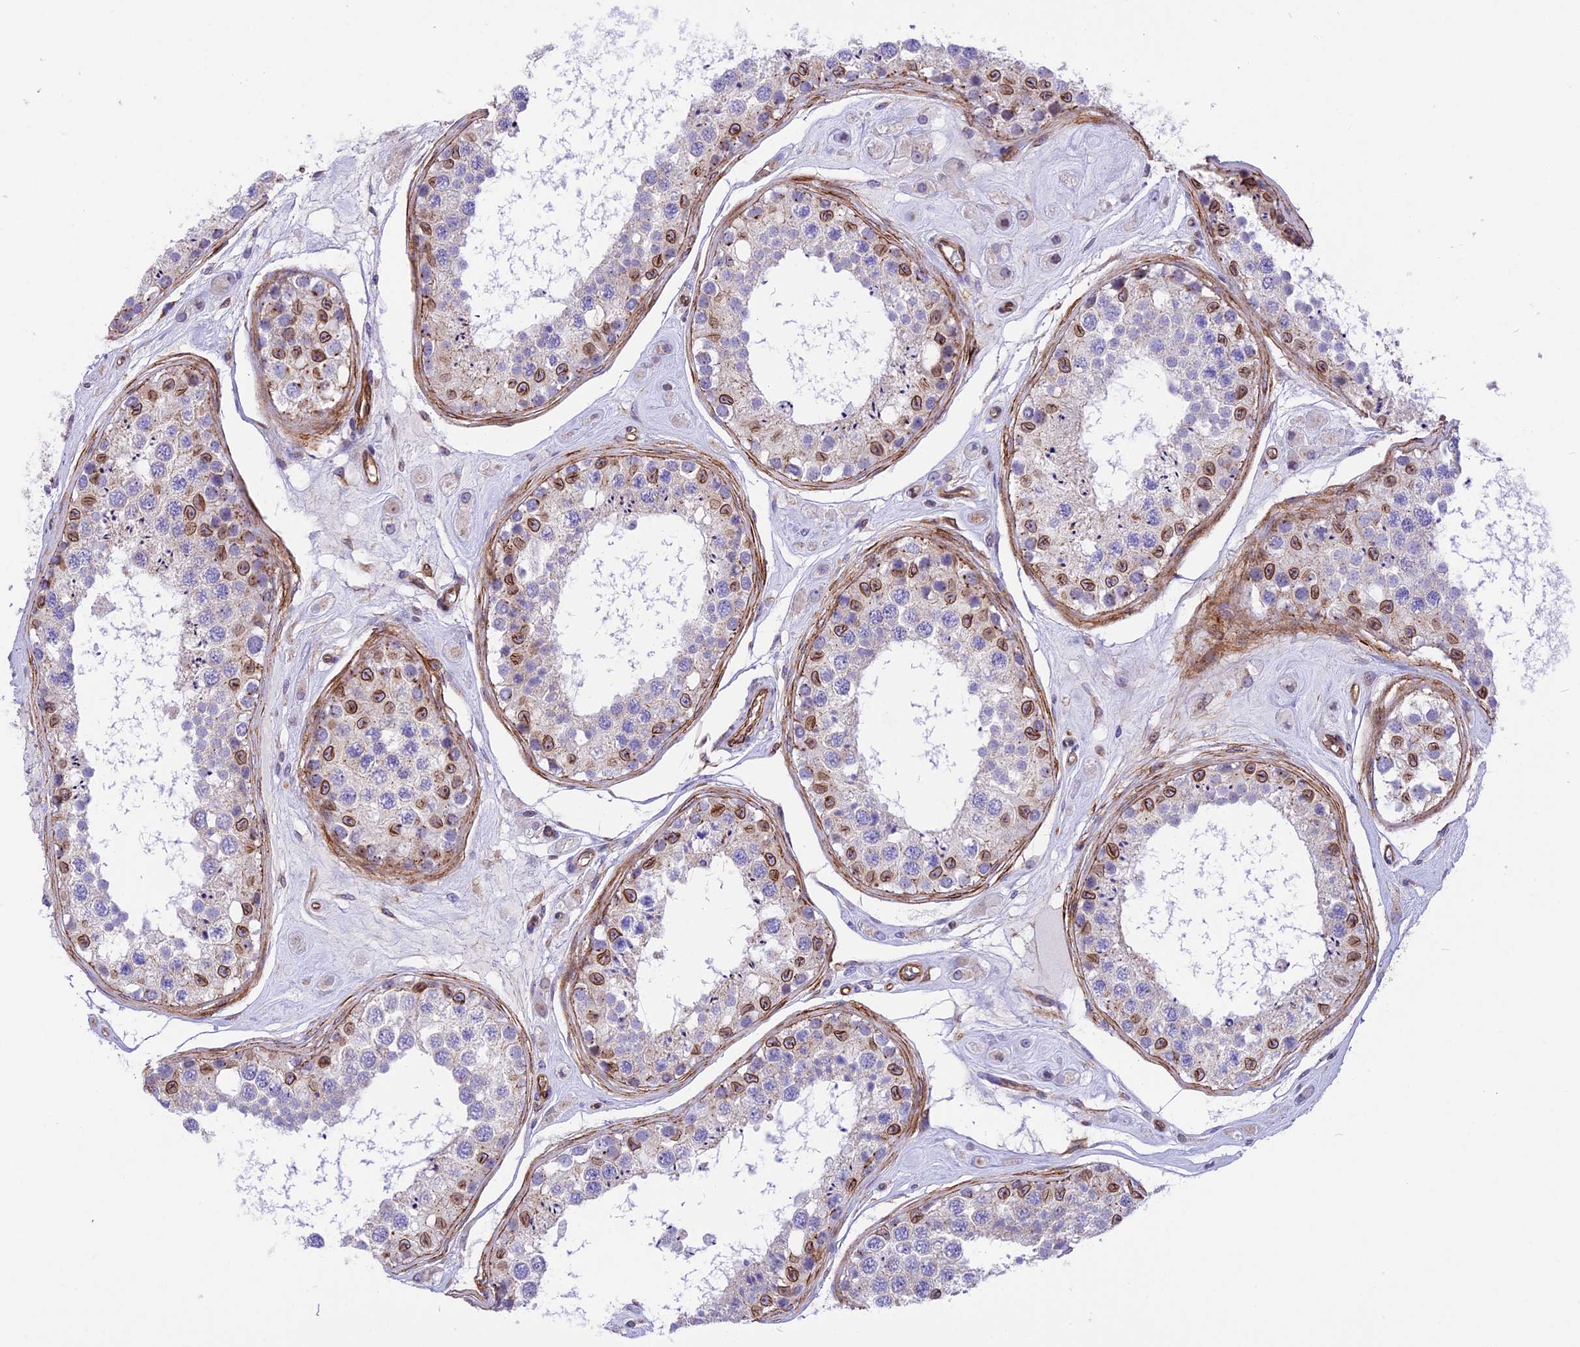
{"staining": {"intensity": "moderate", "quantity": "<25%", "location": "cytoplasmic/membranous,nuclear"}, "tissue": "testis", "cell_type": "Cells in seminiferous ducts", "image_type": "normal", "snomed": [{"axis": "morphology", "description": "Normal tissue, NOS"}, {"axis": "topography", "description": "Testis"}], "caption": "The histopathology image reveals a brown stain indicating the presence of a protein in the cytoplasmic/membranous,nuclear of cells in seminiferous ducts in testis. Using DAB (3,3'-diaminobenzidine) (brown) and hematoxylin (blue) stains, captured at high magnification using brightfield microscopy.", "gene": "R3HDM4", "patient": {"sex": "male", "age": 25}}